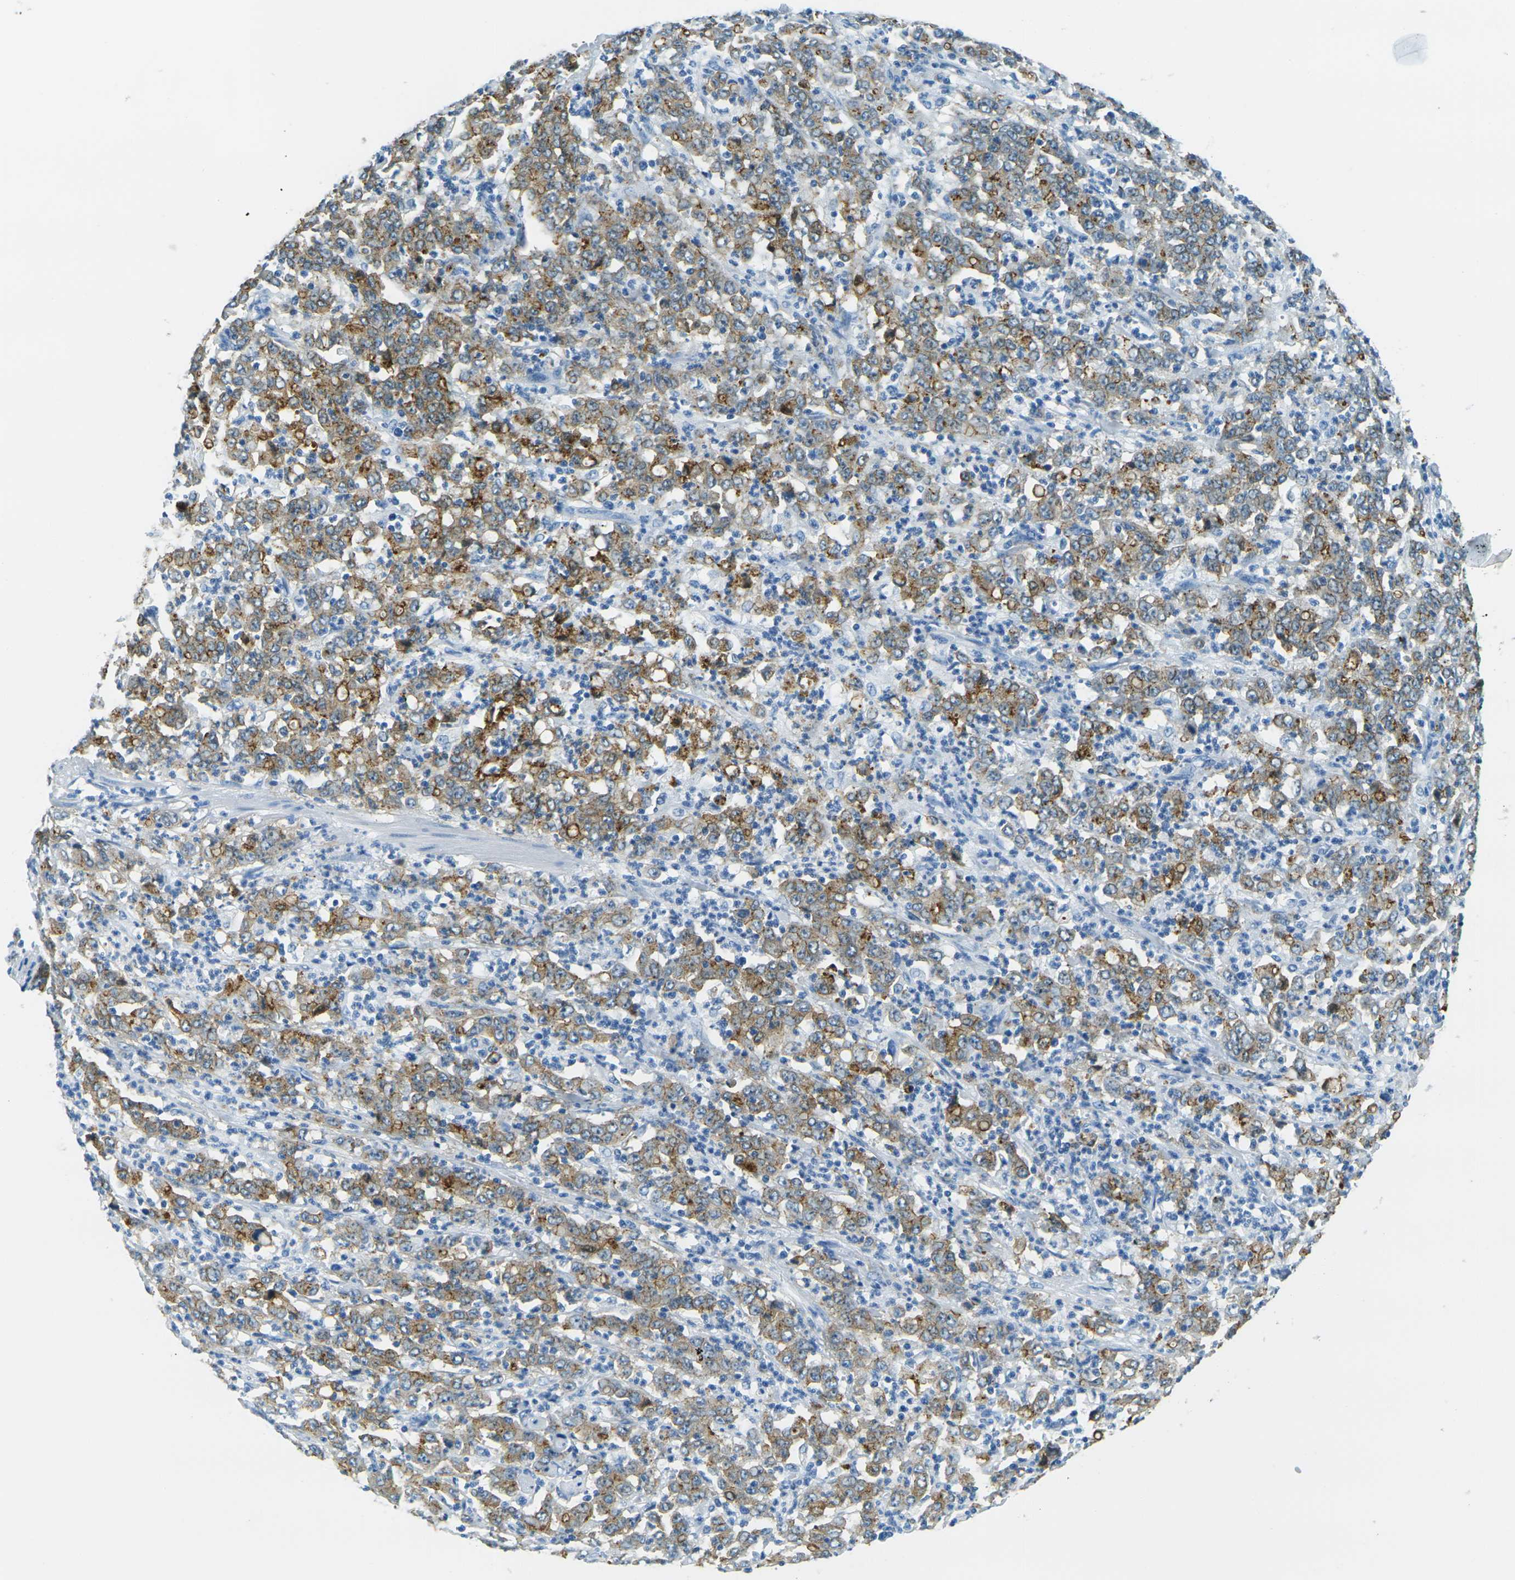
{"staining": {"intensity": "moderate", "quantity": ">75%", "location": "cytoplasmic/membranous"}, "tissue": "stomach cancer", "cell_type": "Tumor cells", "image_type": "cancer", "snomed": [{"axis": "morphology", "description": "Adenocarcinoma, NOS"}, {"axis": "topography", "description": "Stomach, lower"}], "caption": "A photomicrograph of stomach cancer (adenocarcinoma) stained for a protein demonstrates moderate cytoplasmic/membranous brown staining in tumor cells.", "gene": "OCLN", "patient": {"sex": "female", "age": 71}}